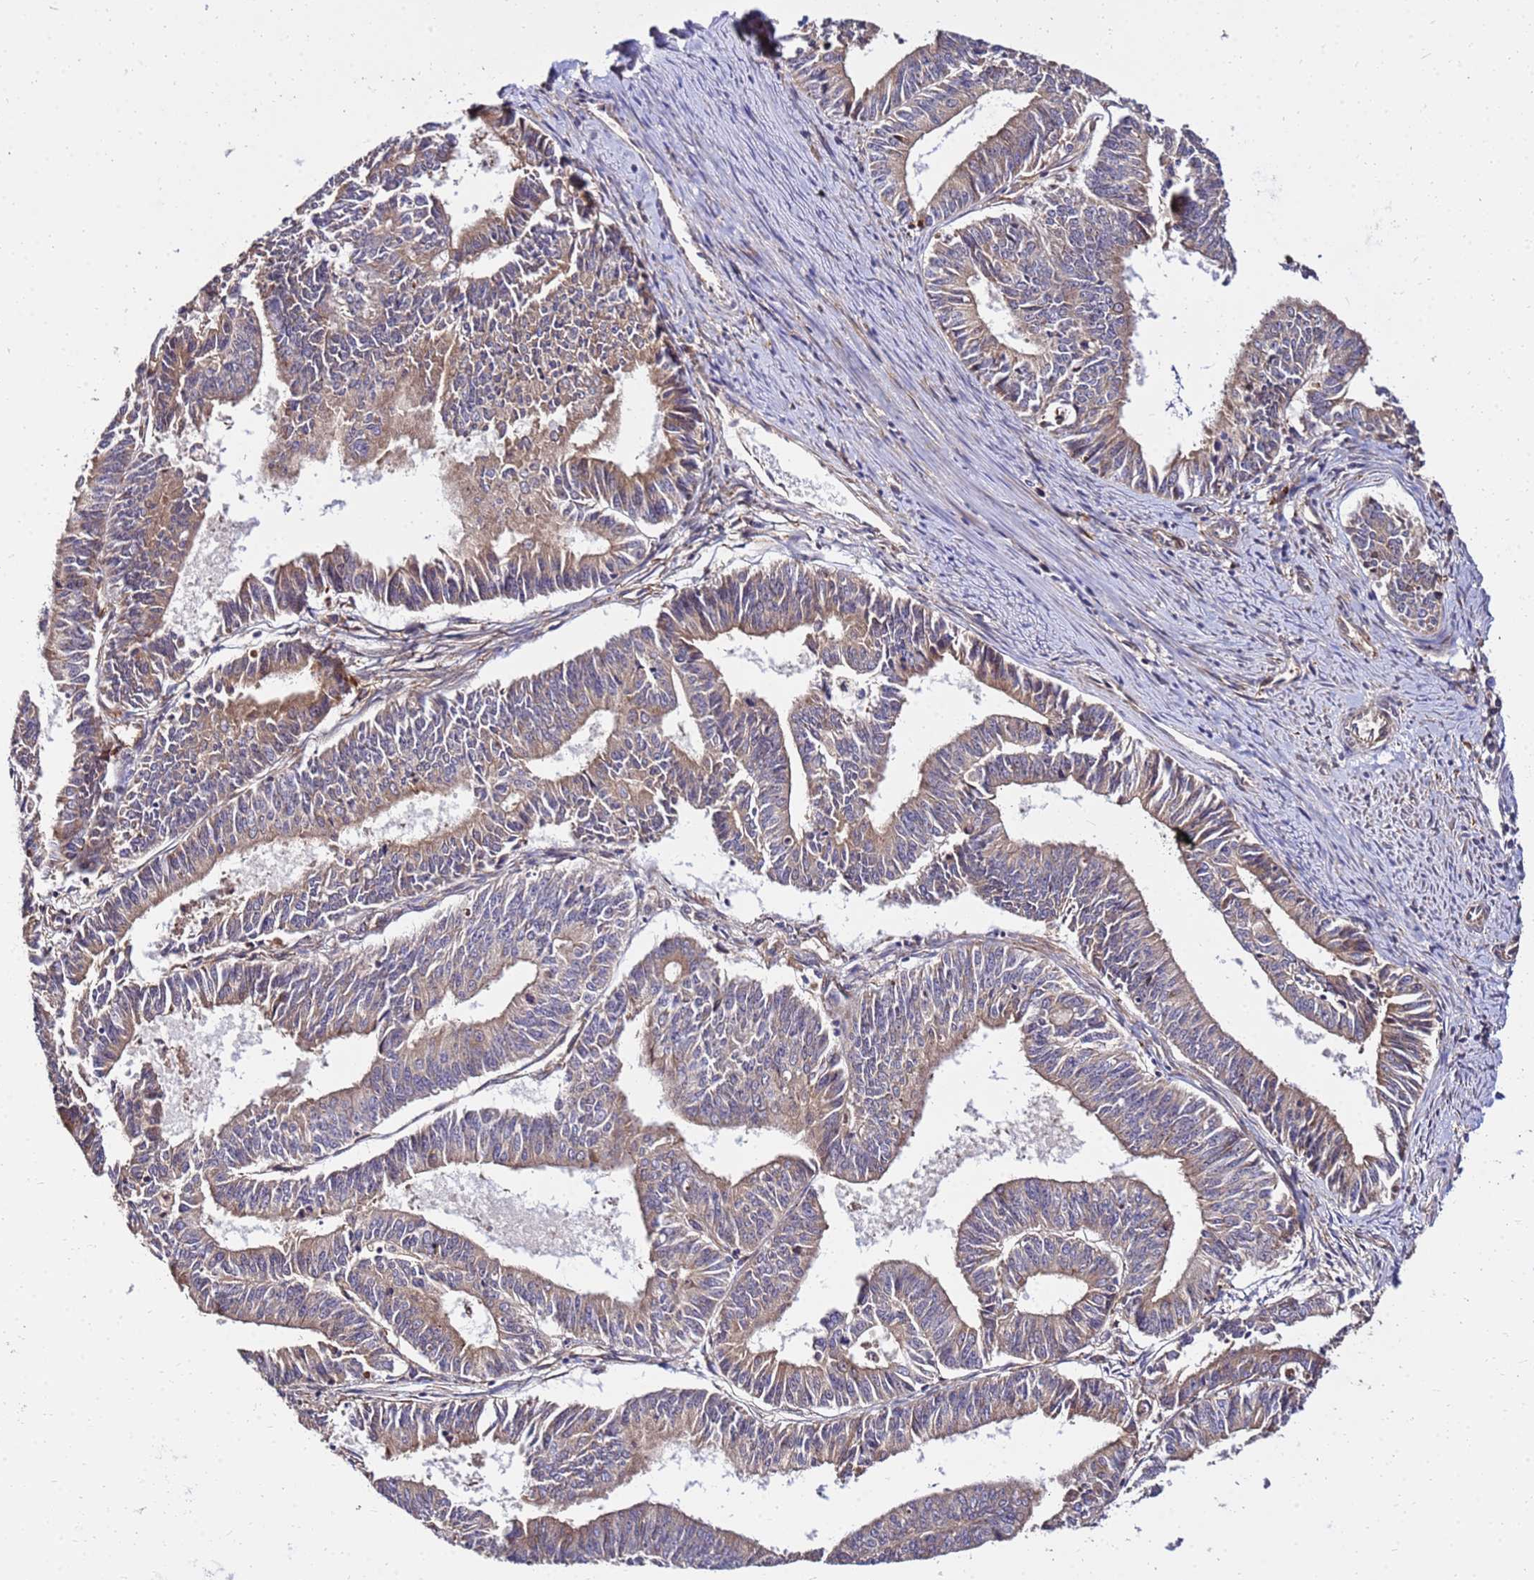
{"staining": {"intensity": "moderate", "quantity": ">75%", "location": "cytoplasmic/membranous"}, "tissue": "endometrial cancer", "cell_type": "Tumor cells", "image_type": "cancer", "snomed": [{"axis": "morphology", "description": "Adenocarcinoma, NOS"}, {"axis": "topography", "description": "Endometrium"}], "caption": "A medium amount of moderate cytoplasmic/membranous expression is identified in about >75% of tumor cells in adenocarcinoma (endometrial) tissue.", "gene": "WWC2", "patient": {"sex": "female", "age": 73}}